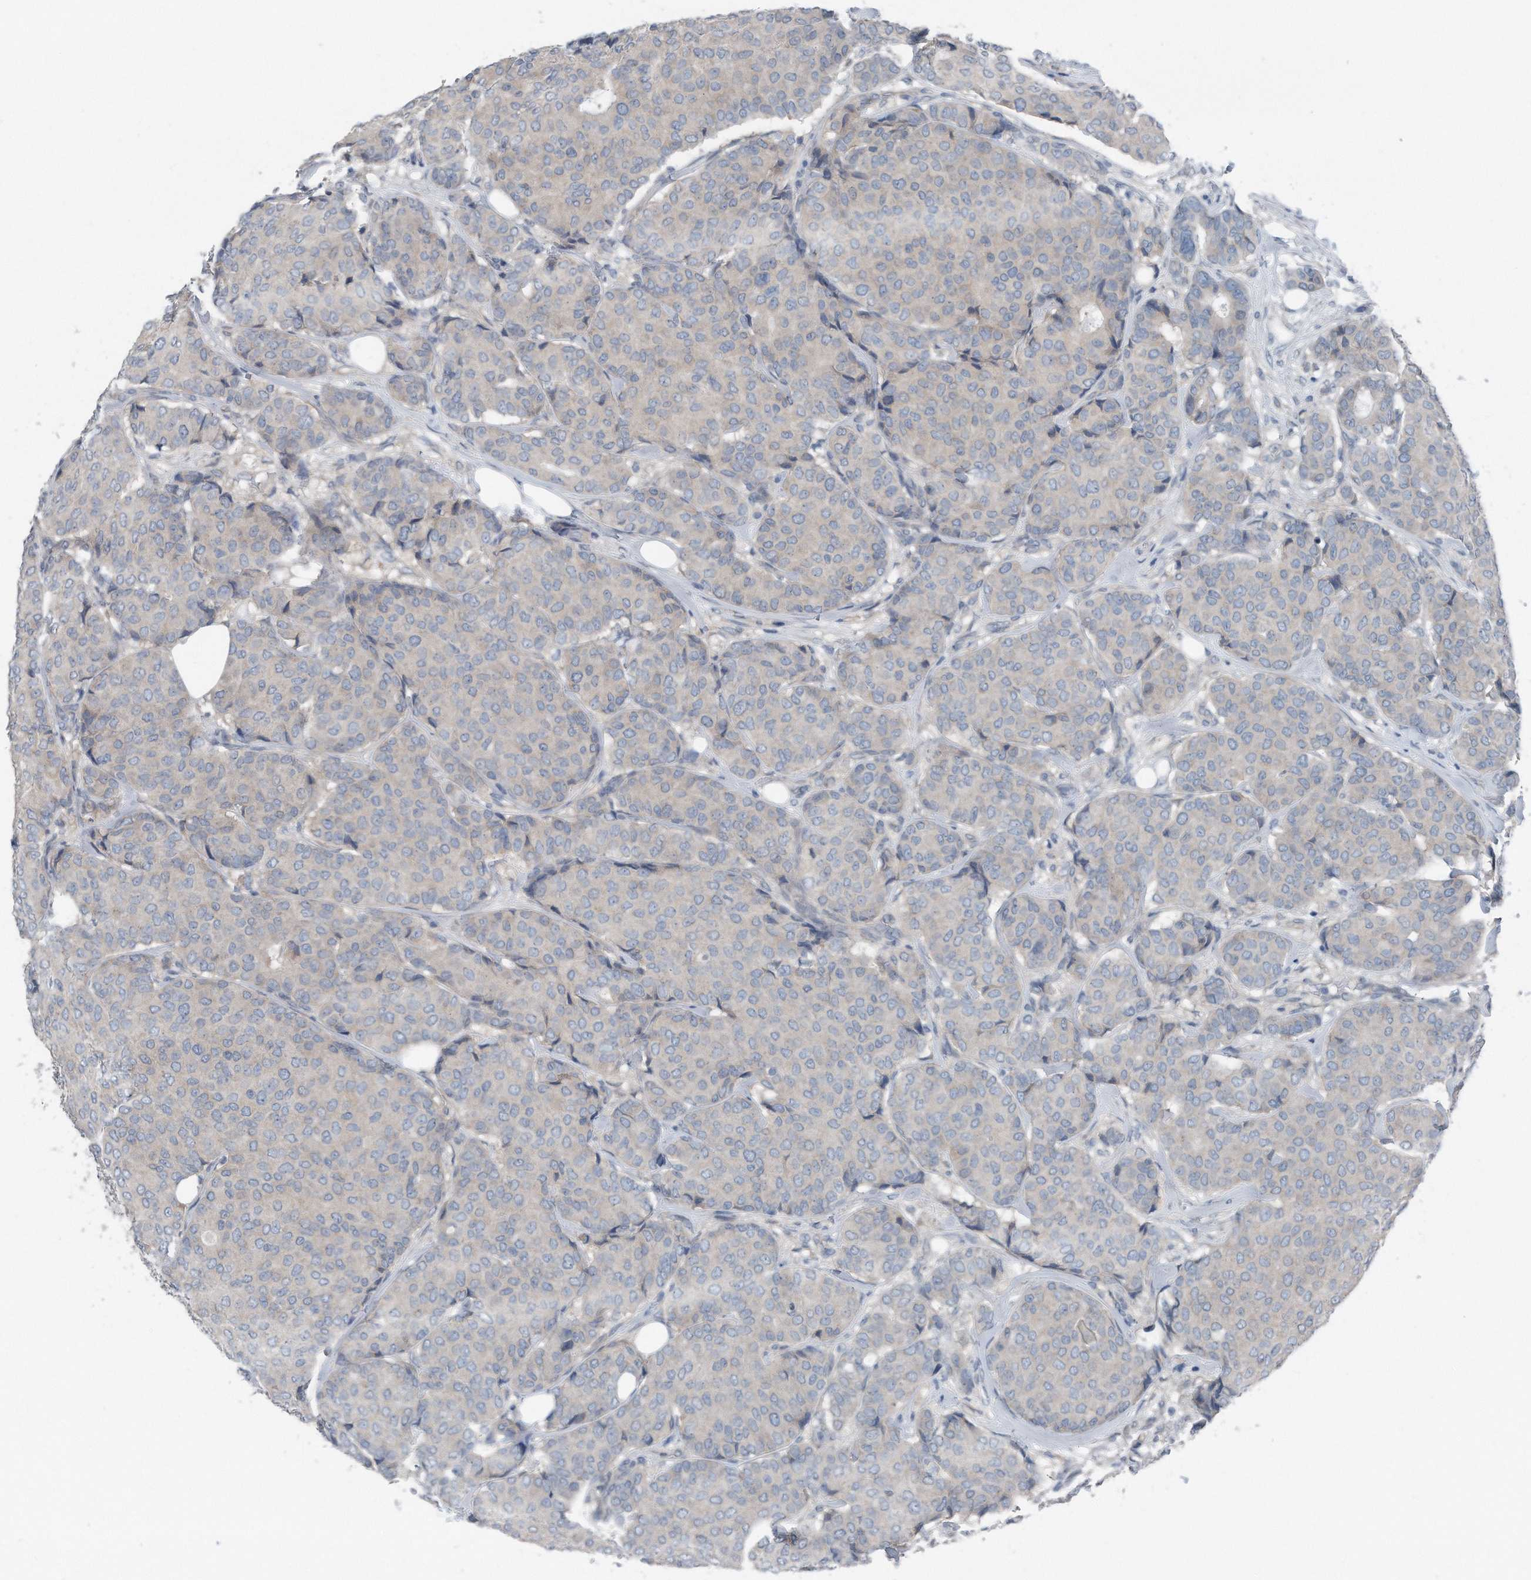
{"staining": {"intensity": "negative", "quantity": "none", "location": "none"}, "tissue": "breast cancer", "cell_type": "Tumor cells", "image_type": "cancer", "snomed": [{"axis": "morphology", "description": "Duct carcinoma"}, {"axis": "topography", "description": "Breast"}], "caption": "DAB (3,3'-diaminobenzidine) immunohistochemical staining of human breast infiltrating ductal carcinoma exhibits no significant staining in tumor cells.", "gene": "YRDC", "patient": {"sex": "female", "age": 75}}